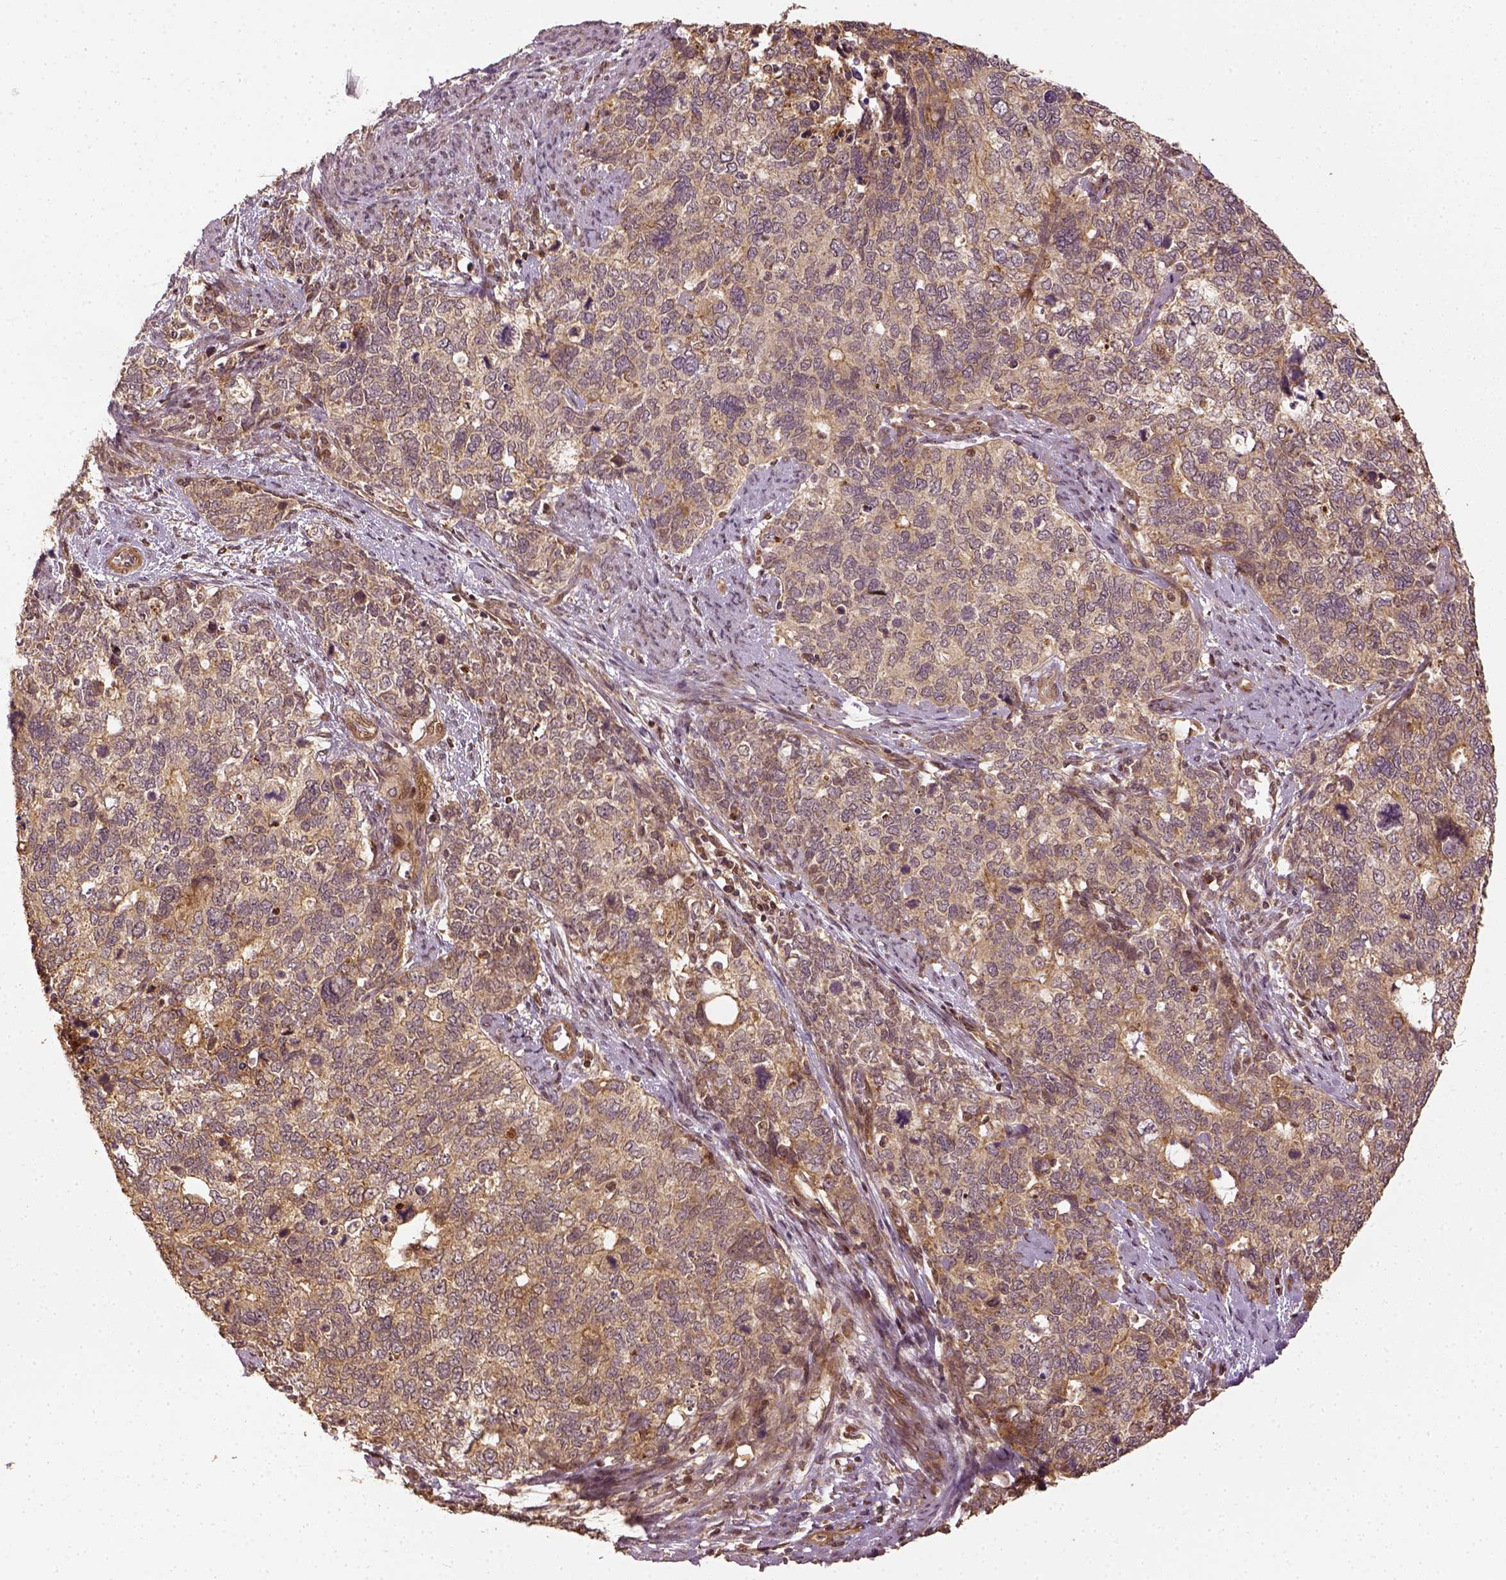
{"staining": {"intensity": "weak", "quantity": ">75%", "location": "cytoplasmic/membranous"}, "tissue": "cervical cancer", "cell_type": "Tumor cells", "image_type": "cancer", "snomed": [{"axis": "morphology", "description": "Squamous cell carcinoma, NOS"}, {"axis": "topography", "description": "Cervix"}], "caption": "Weak cytoplasmic/membranous staining for a protein is appreciated in approximately >75% of tumor cells of cervical squamous cell carcinoma using immunohistochemistry (IHC).", "gene": "VEGFA", "patient": {"sex": "female", "age": 63}}